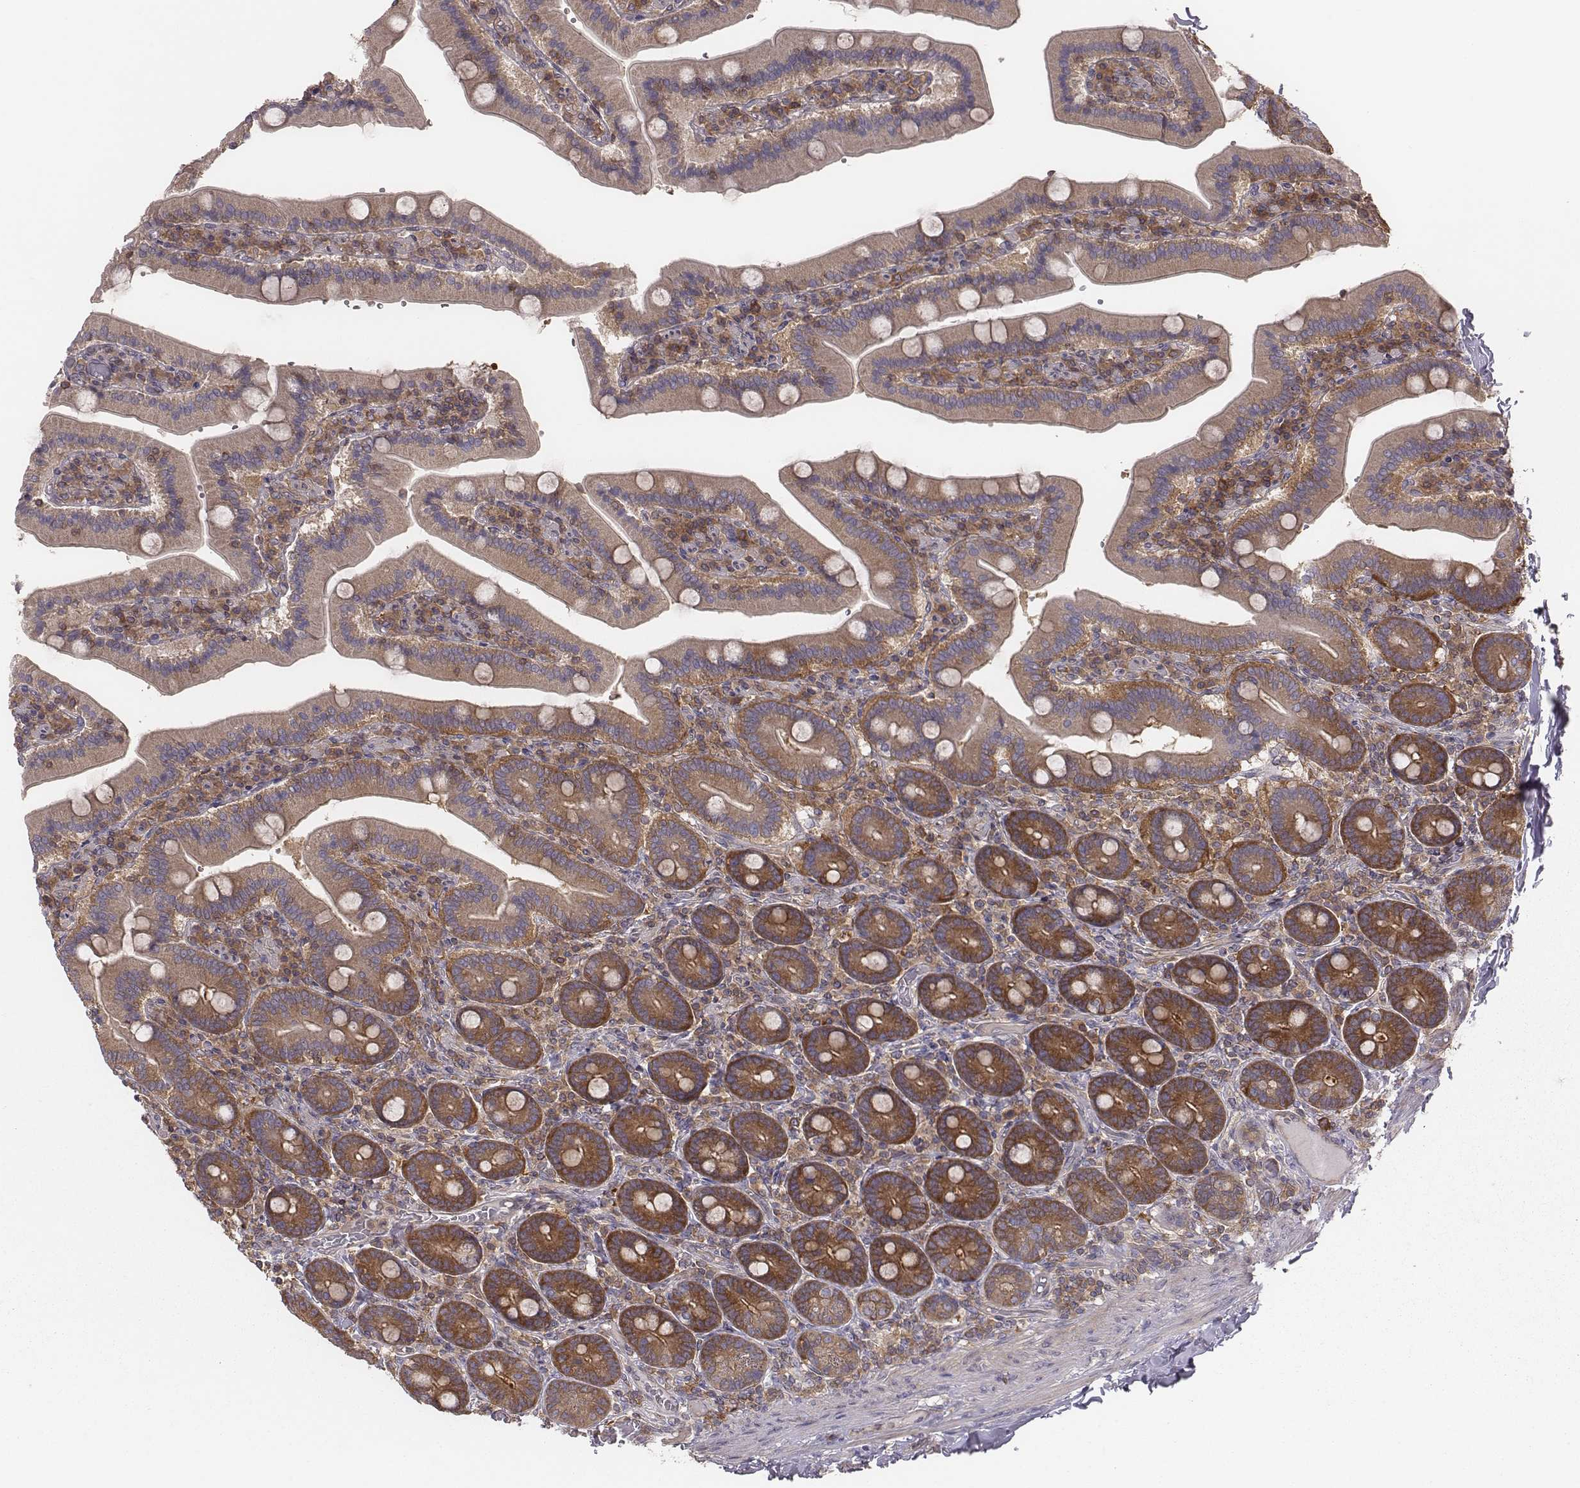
{"staining": {"intensity": "moderate", "quantity": ">75%", "location": "cytoplasmic/membranous"}, "tissue": "duodenum", "cell_type": "Glandular cells", "image_type": "normal", "snomed": [{"axis": "morphology", "description": "Normal tissue, NOS"}, {"axis": "topography", "description": "Duodenum"}], "caption": "Protein positivity by IHC reveals moderate cytoplasmic/membranous positivity in about >75% of glandular cells in normal duodenum. Using DAB (brown) and hematoxylin (blue) stains, captured at high magnification using brightfield microscopy.", "gene": "CAD", "patient": {"sex": "female", "age": 62}}